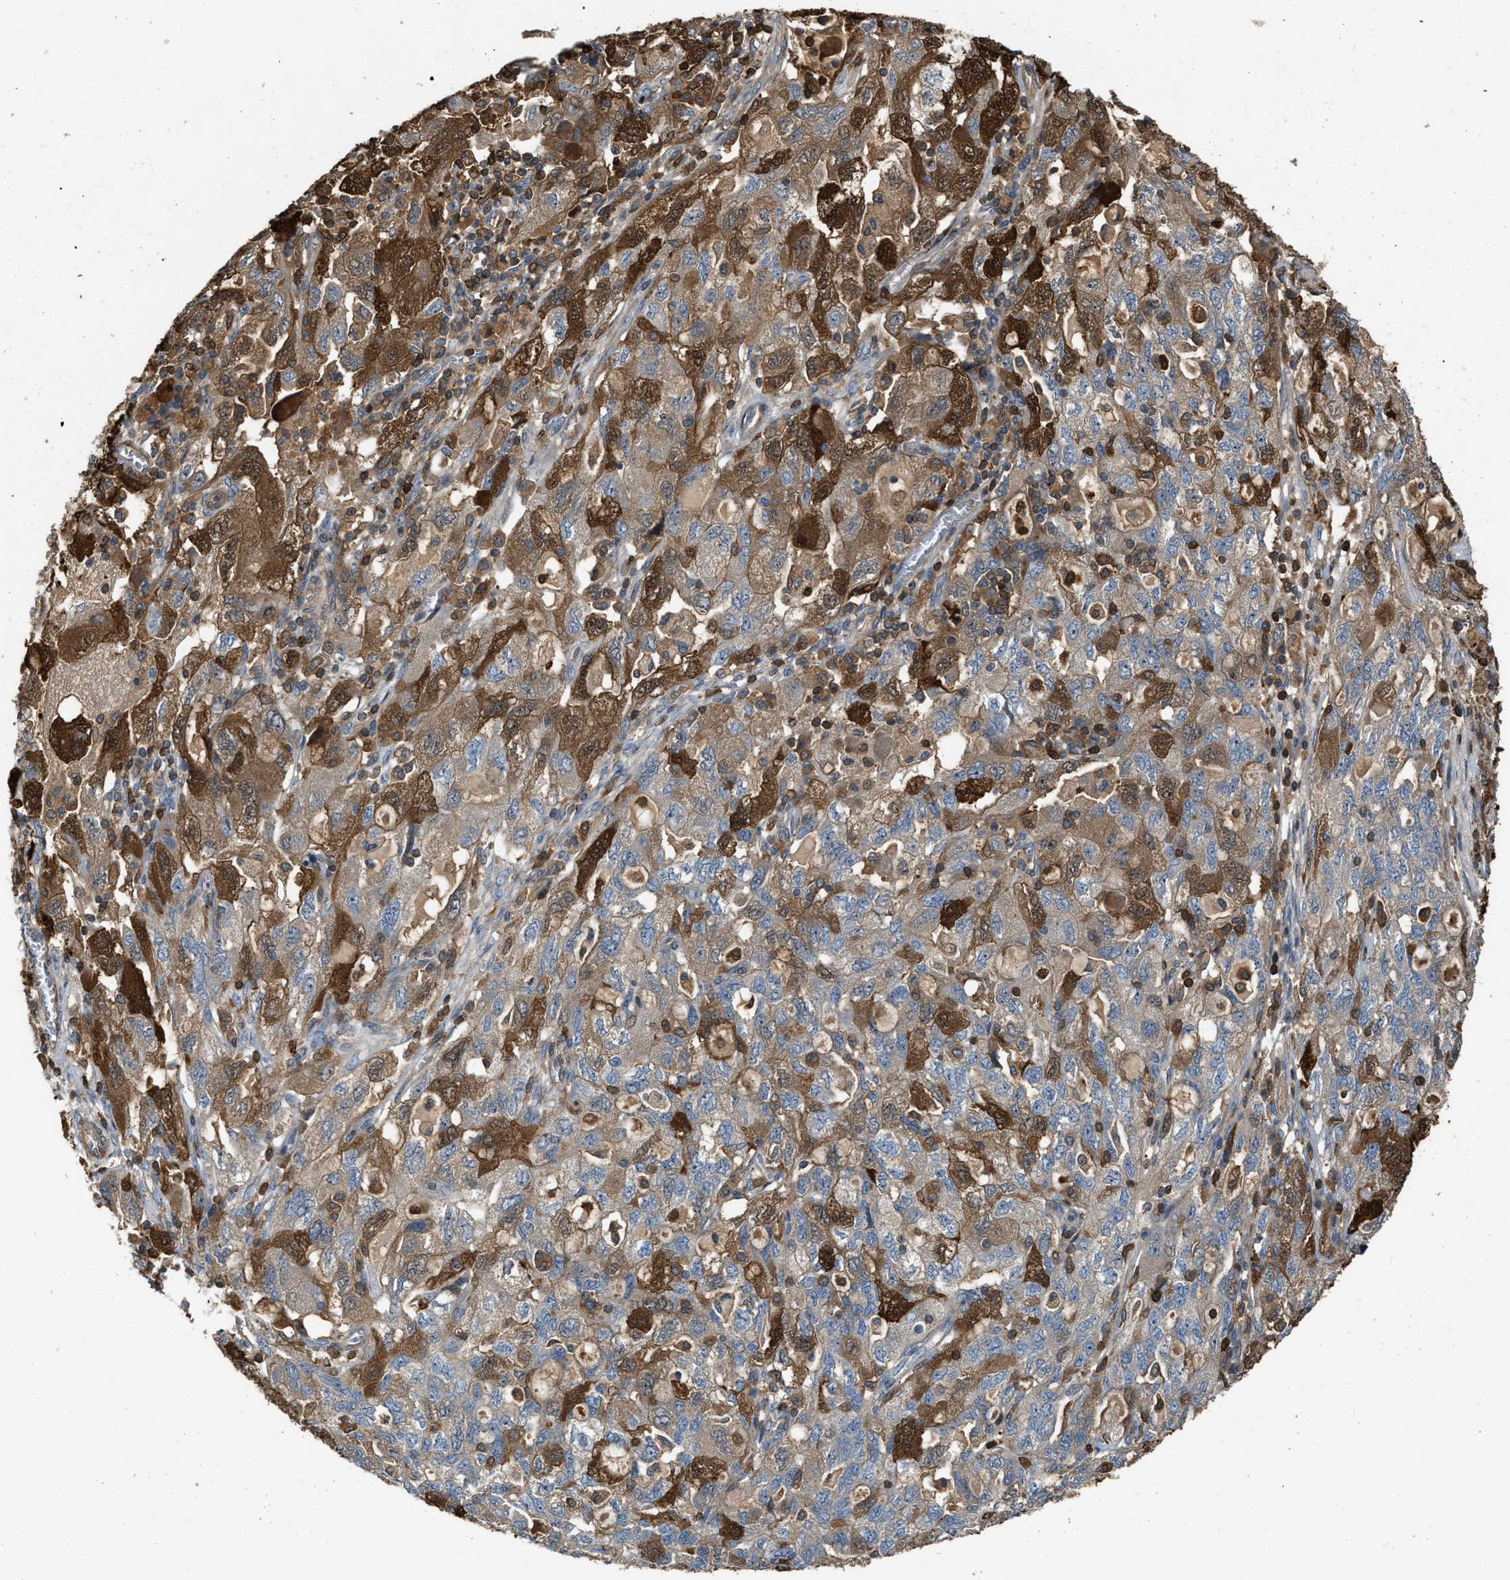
{"staining": {"intensity": "moderate", "quantity": "25%-75%", "location": "cytoplasmic/membranous"}, "tissue": "ovarian cancer", "cell_type": "Tumor cells", "image_type": "cancer", "snomed": [{"axis": "morphology", "description": "Carcinoma, NOS"}, {"axis": "morphology", "description": "Cystadenocarcinoma, serous, NOS"}, {"axis": "topography", "description": "Ovary"}], "caption": "IHC of human ovarian serous cystadenocarcinoma demonstrates medium levels of moderate cytoplasmic/membranous positivity in approximately 25%-75% of tumor cells.", "gene": "SERPINB5", "patient": {"sex": "female", "age": 69}}